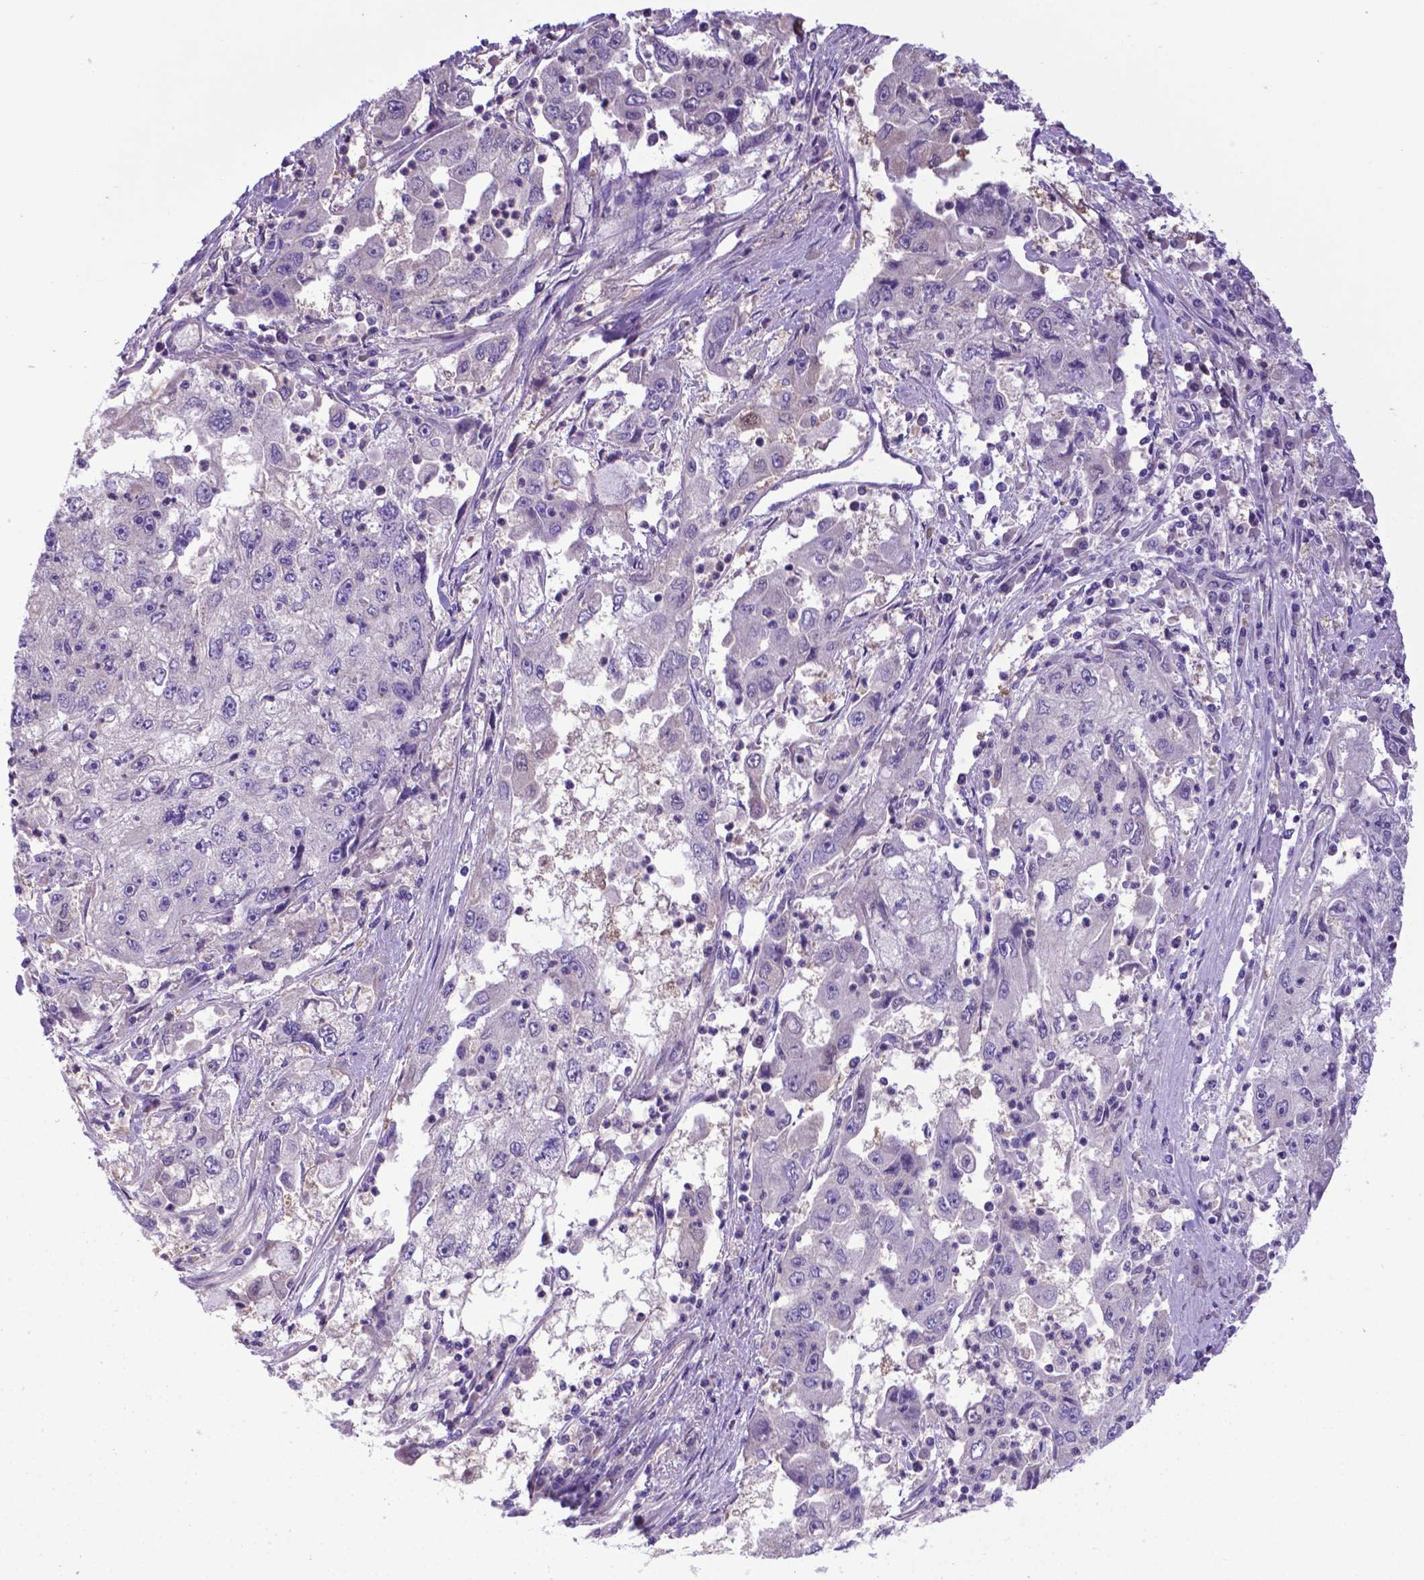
{"staining": {"intensity": "negative", "quantity": "none", "location": "none"}, "tissue": "cervical cancer", "cell_type": "Tumor cells", "image_type": "cancer", "snomed": [{"axis": "morphology", "description": "Squamous cell carcinoma, NOS"}, {"axis": "topography", "description": "Cervix"}], "caption": "This is an immunohistochemistry (IHC) image of cervical cancer. There is no staining in tumor cells.", "gene": "ADRA2B", "patient": {"sex": "female", "age": 36}}